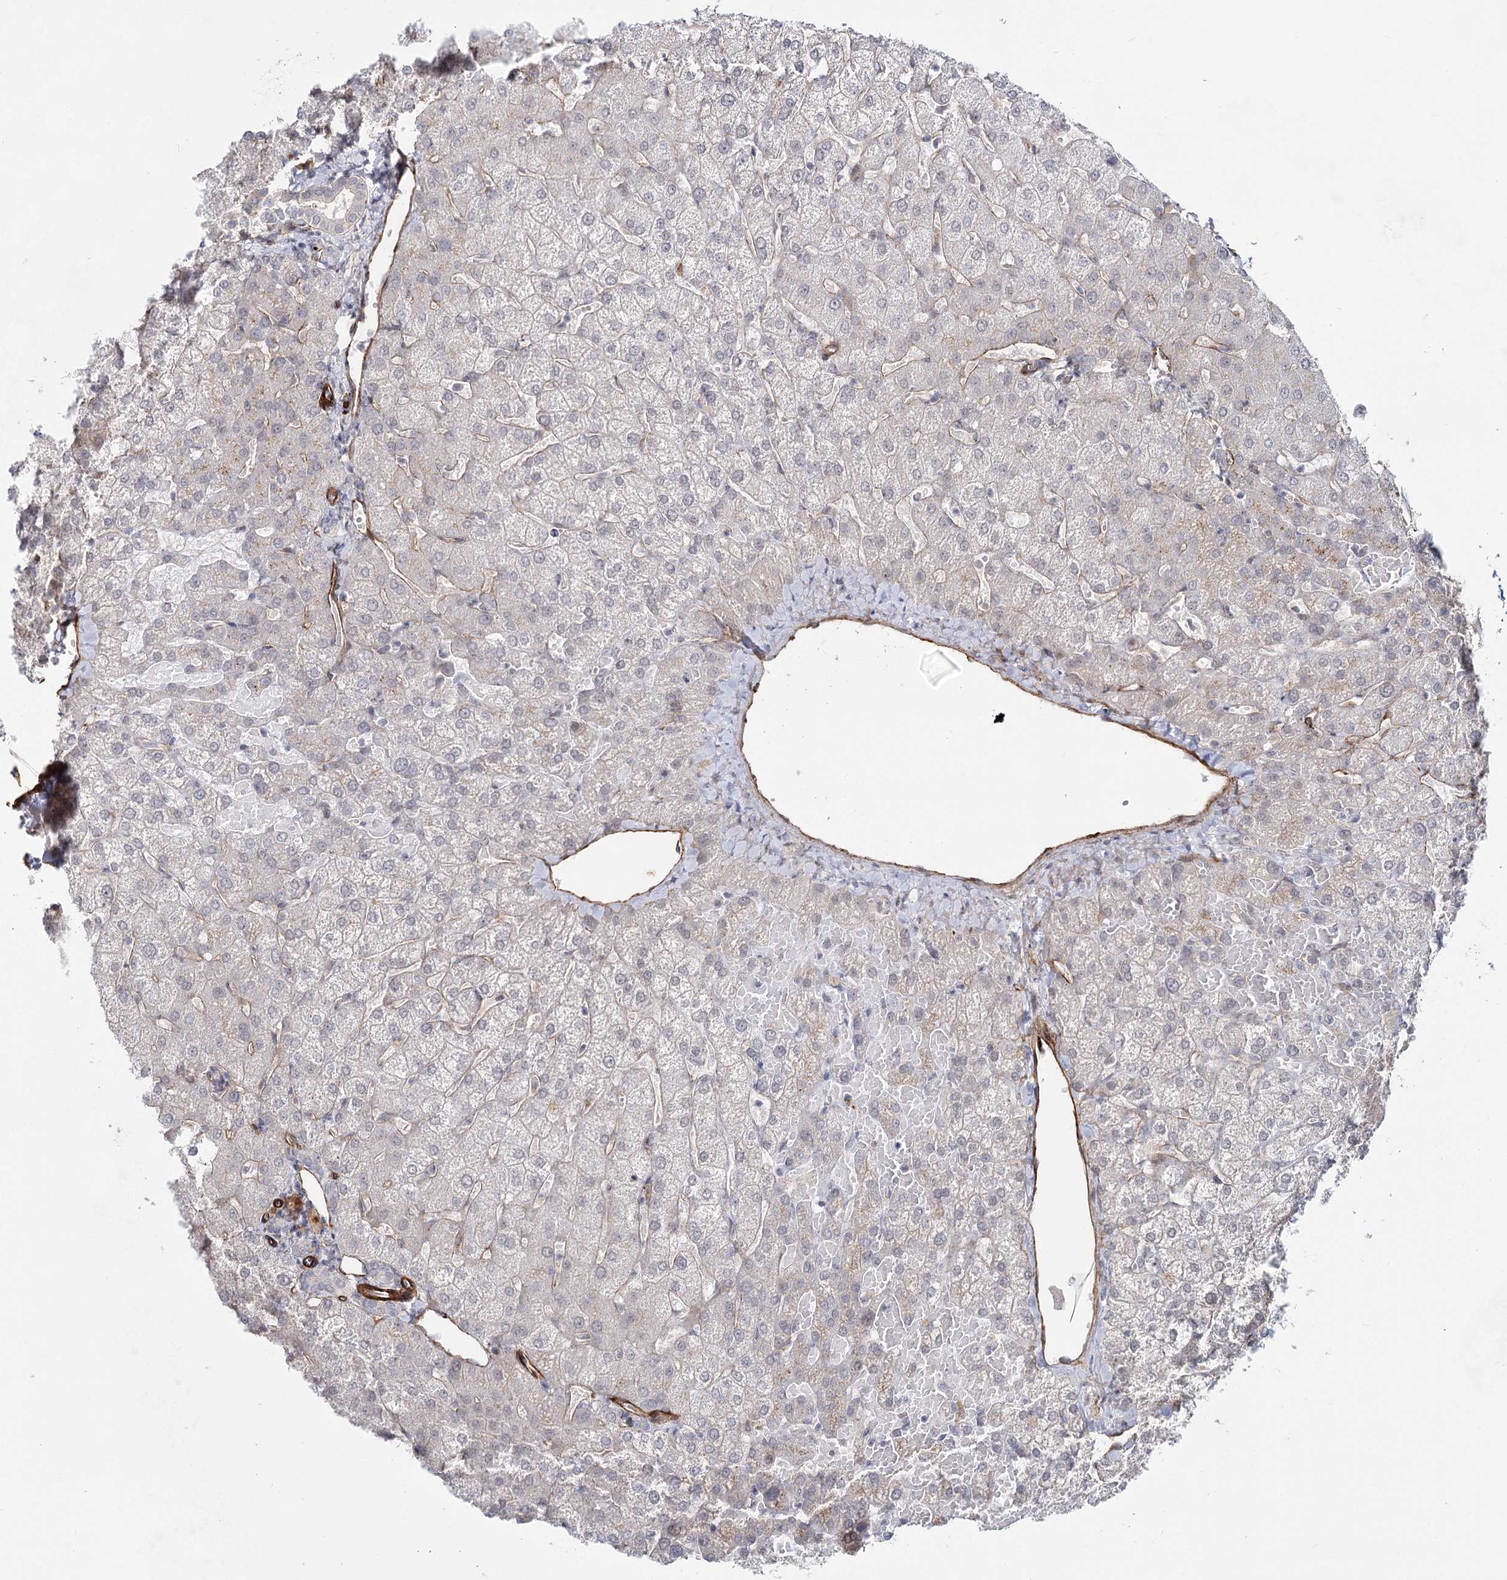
{"staining": {"intensity": "negative", "quantity": "none", "location": "none"}, "tissue": "liver", "cell_type": "Cholangiocytes", "image_type": "normal", "snomed": [{"axis": "morphology", "description": "Normal tissue, NOS"}, {"axis": "topography", "description": "Liver"}], "caption": "Normal liver was stained to show a protein in brown. There is no significant staining in cholangiocytes. Brightfield microscopy of immunohistochemistry (IHC) stained with DAB (3,3'-diaminobenzidine) (brown) and hematoxylin (blue), captured at high magnification.", "gene": "ATL2", "patient": {"sex": "female", "age": 54}}